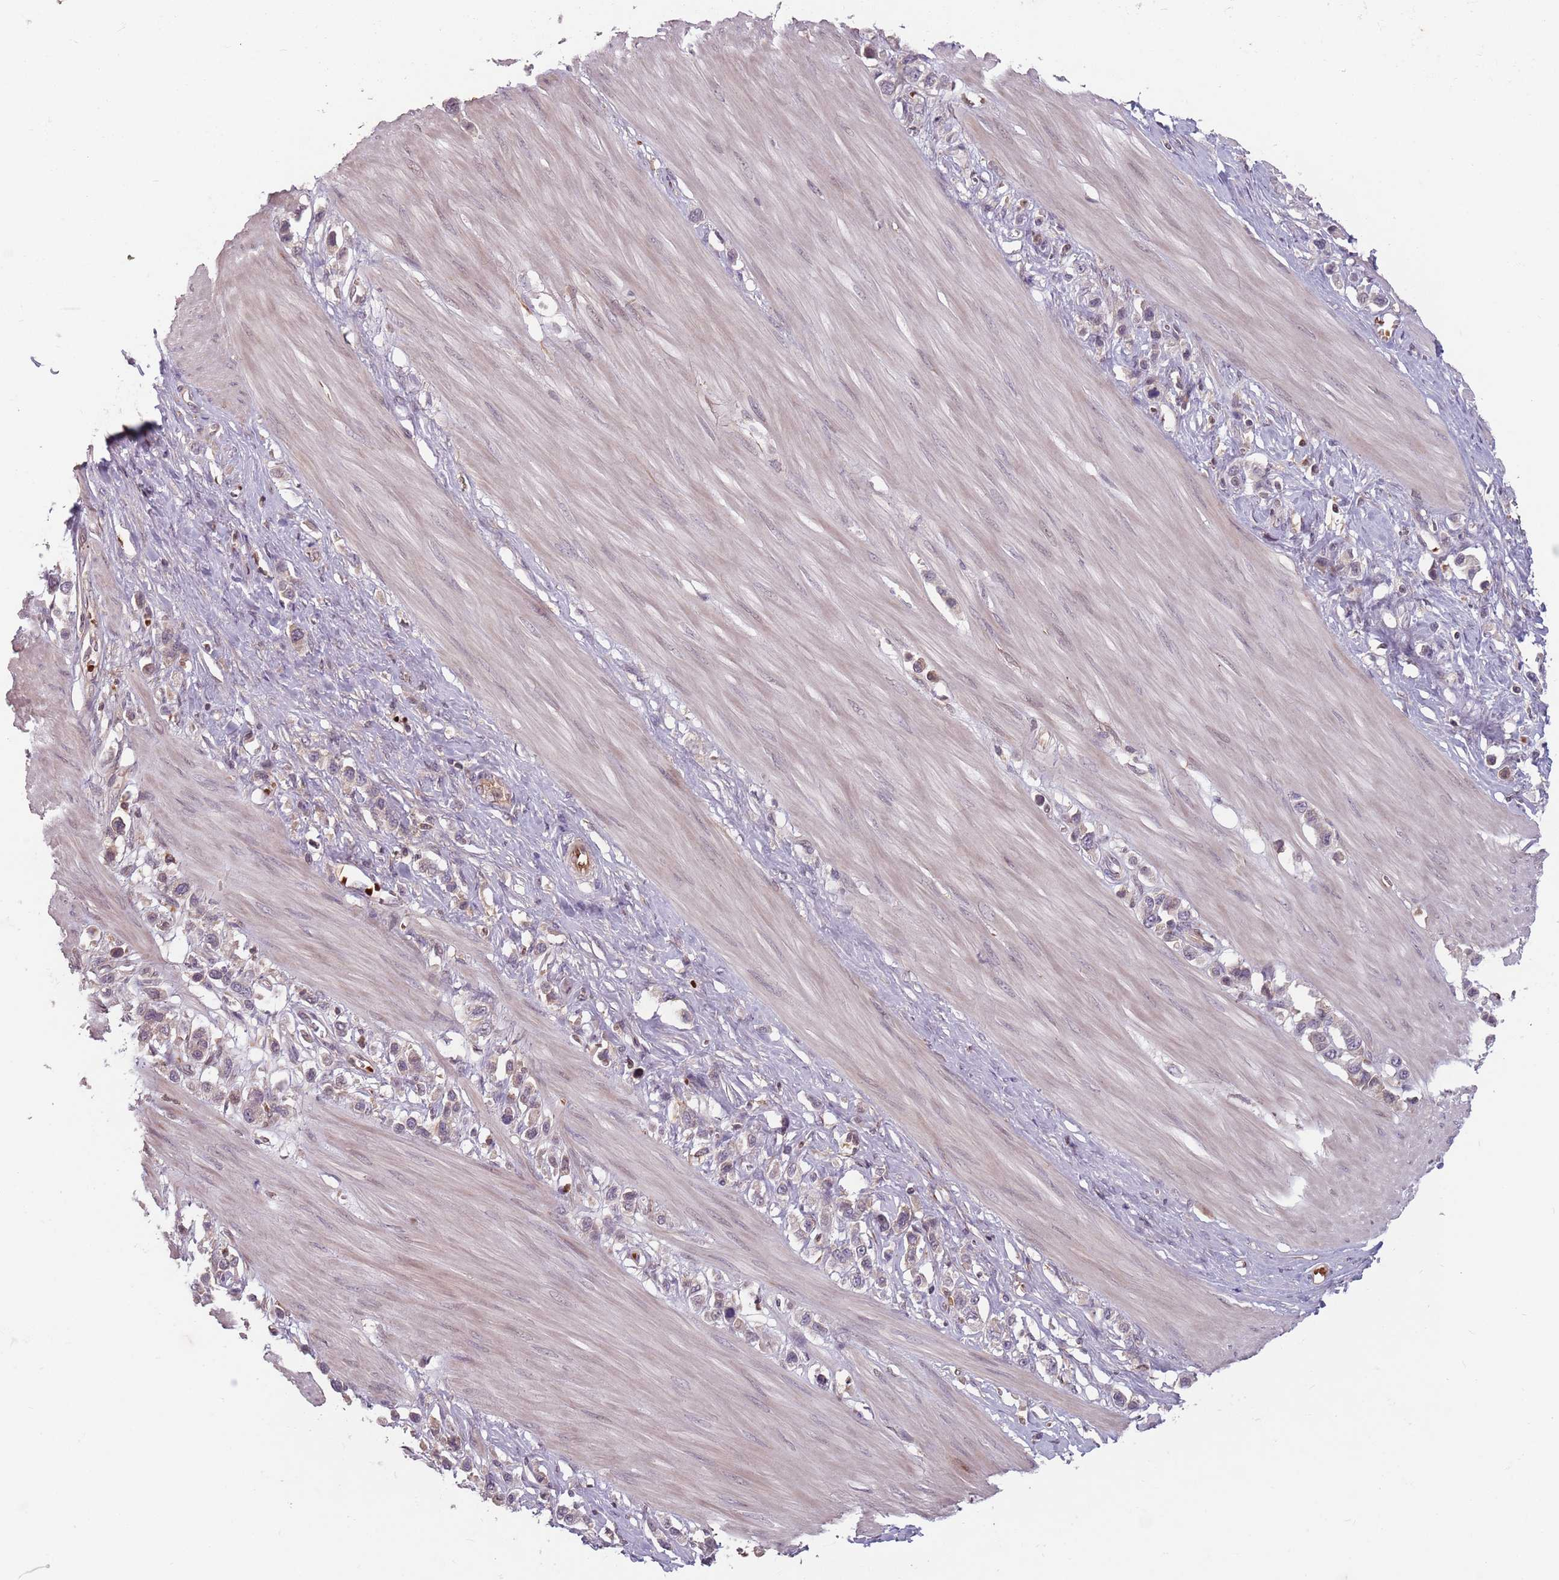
{"staining": {"intensity": "weak", "quantity": "<25%", "location": "nuclear"}, "tissue": "stomach cancer", "cell_type": "Tumor cells", "image_type": "cancer", "snomed": [{"axis": "morphology", "description": "Adenocarcinoma, NOS"}, {"axis": "topography", "description": "Stomach"}], "caption": "Tumor cells are negative for protein expression in human stomach adenocarcinoma. (DAB immunohistochemistry visualized using brightfield microscopy, high magnification).", "gene": "GPR180", "patient": {"sex": "female", "age": 65}}